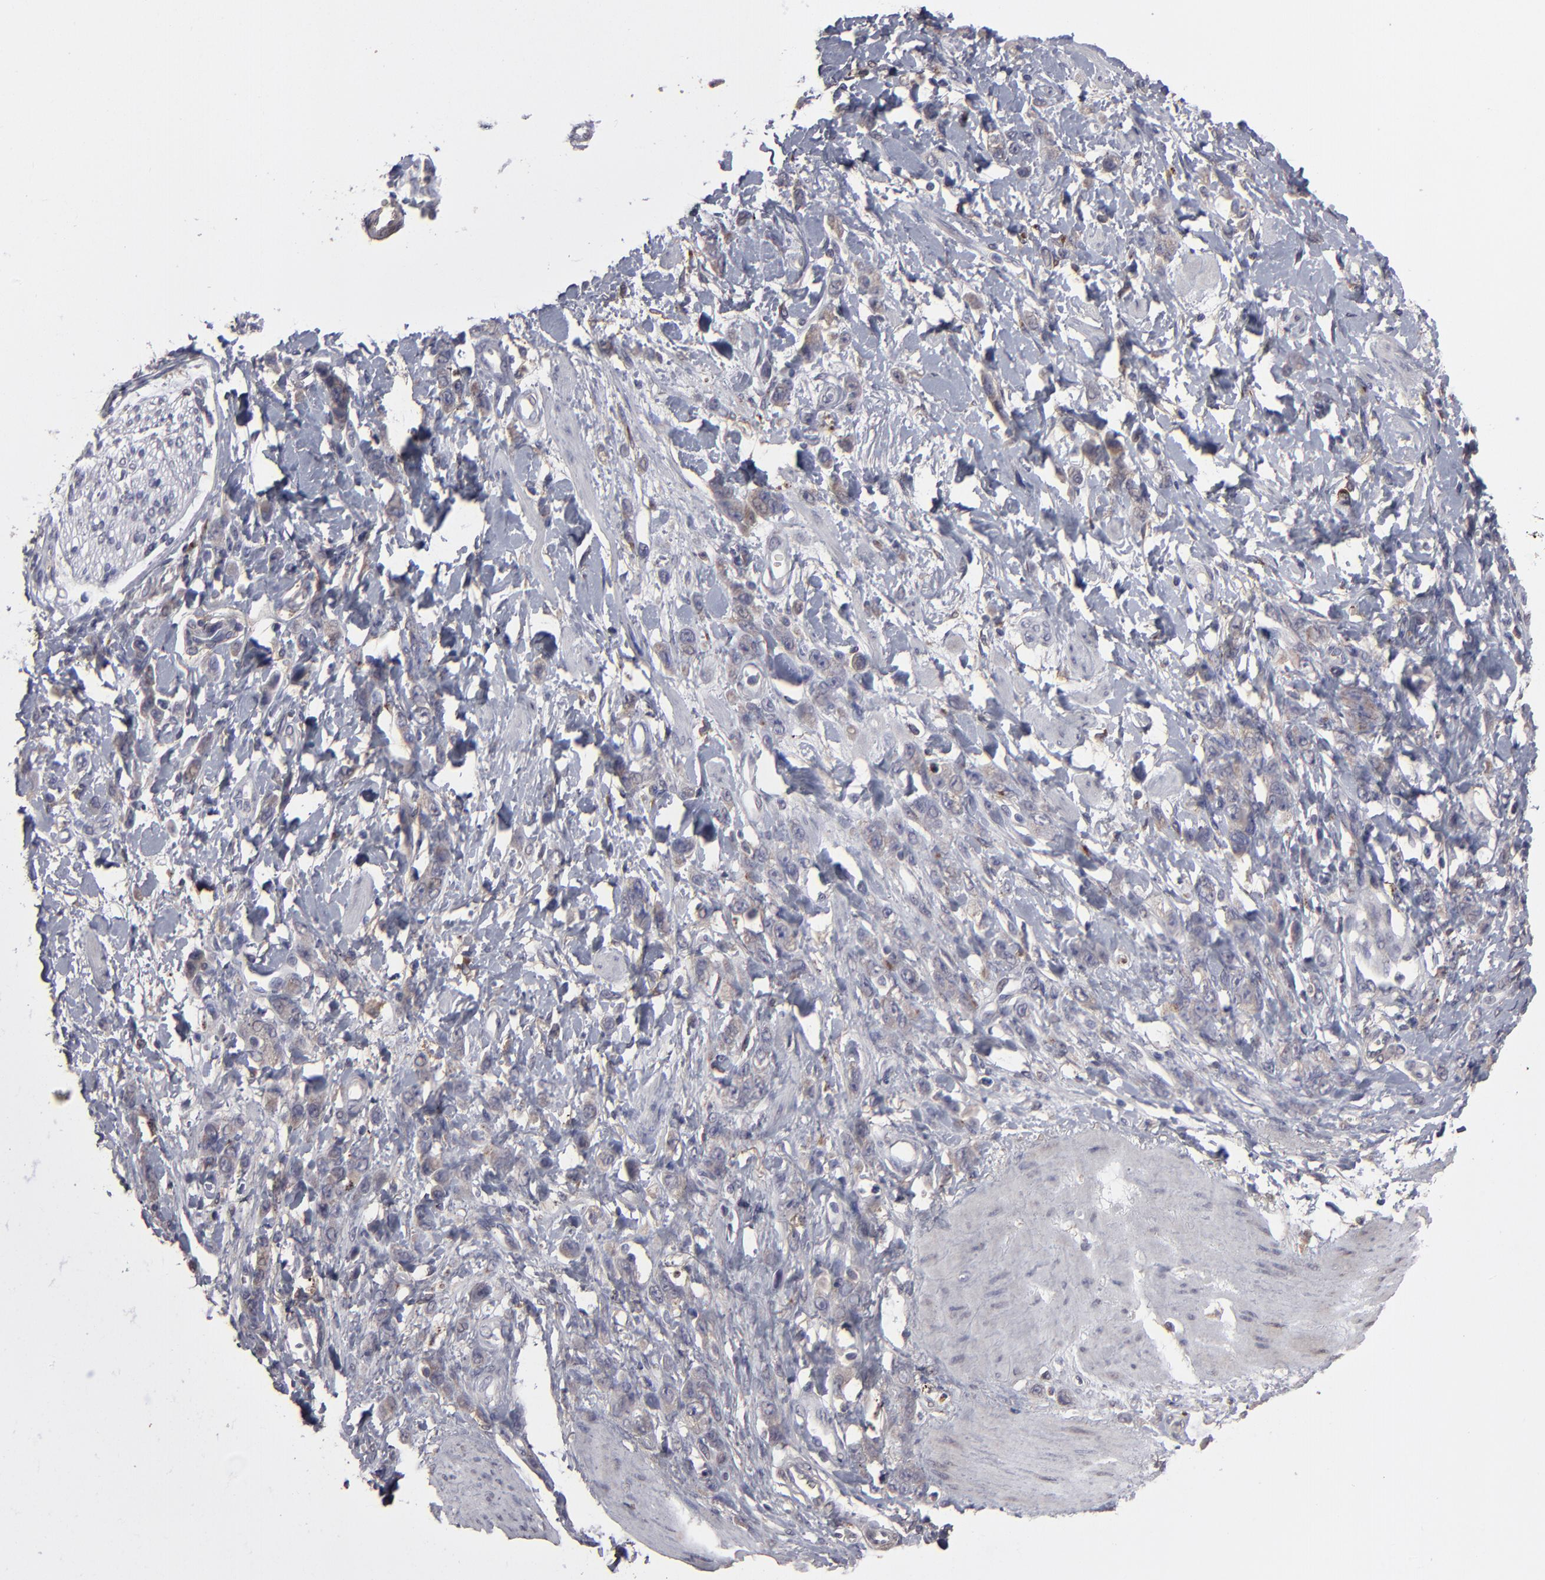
{"staining": {"intensity": "weak", "quantity": "25%-75%", "location": "cytoplasmic/membranous"}, "tissue": "stomach cancer", "cell_type": "Tumor cells", "image_type": "cancer", "snomed": [{"axis": "morphology", "description": "Normal tissue, NOS"}, {"axis": "morphology", "description": "Adenocarcinoma, NOS"}, {"axis": "topography", "description": "Stomach"}], "caption": "Weak cytoplasmic/membranous protein staining is identified in about 25%-75% of tumor cells in stomach adenocarcinoma.", "gene": "ITGB5", "patient": {"sex": "male", "age": 82}}